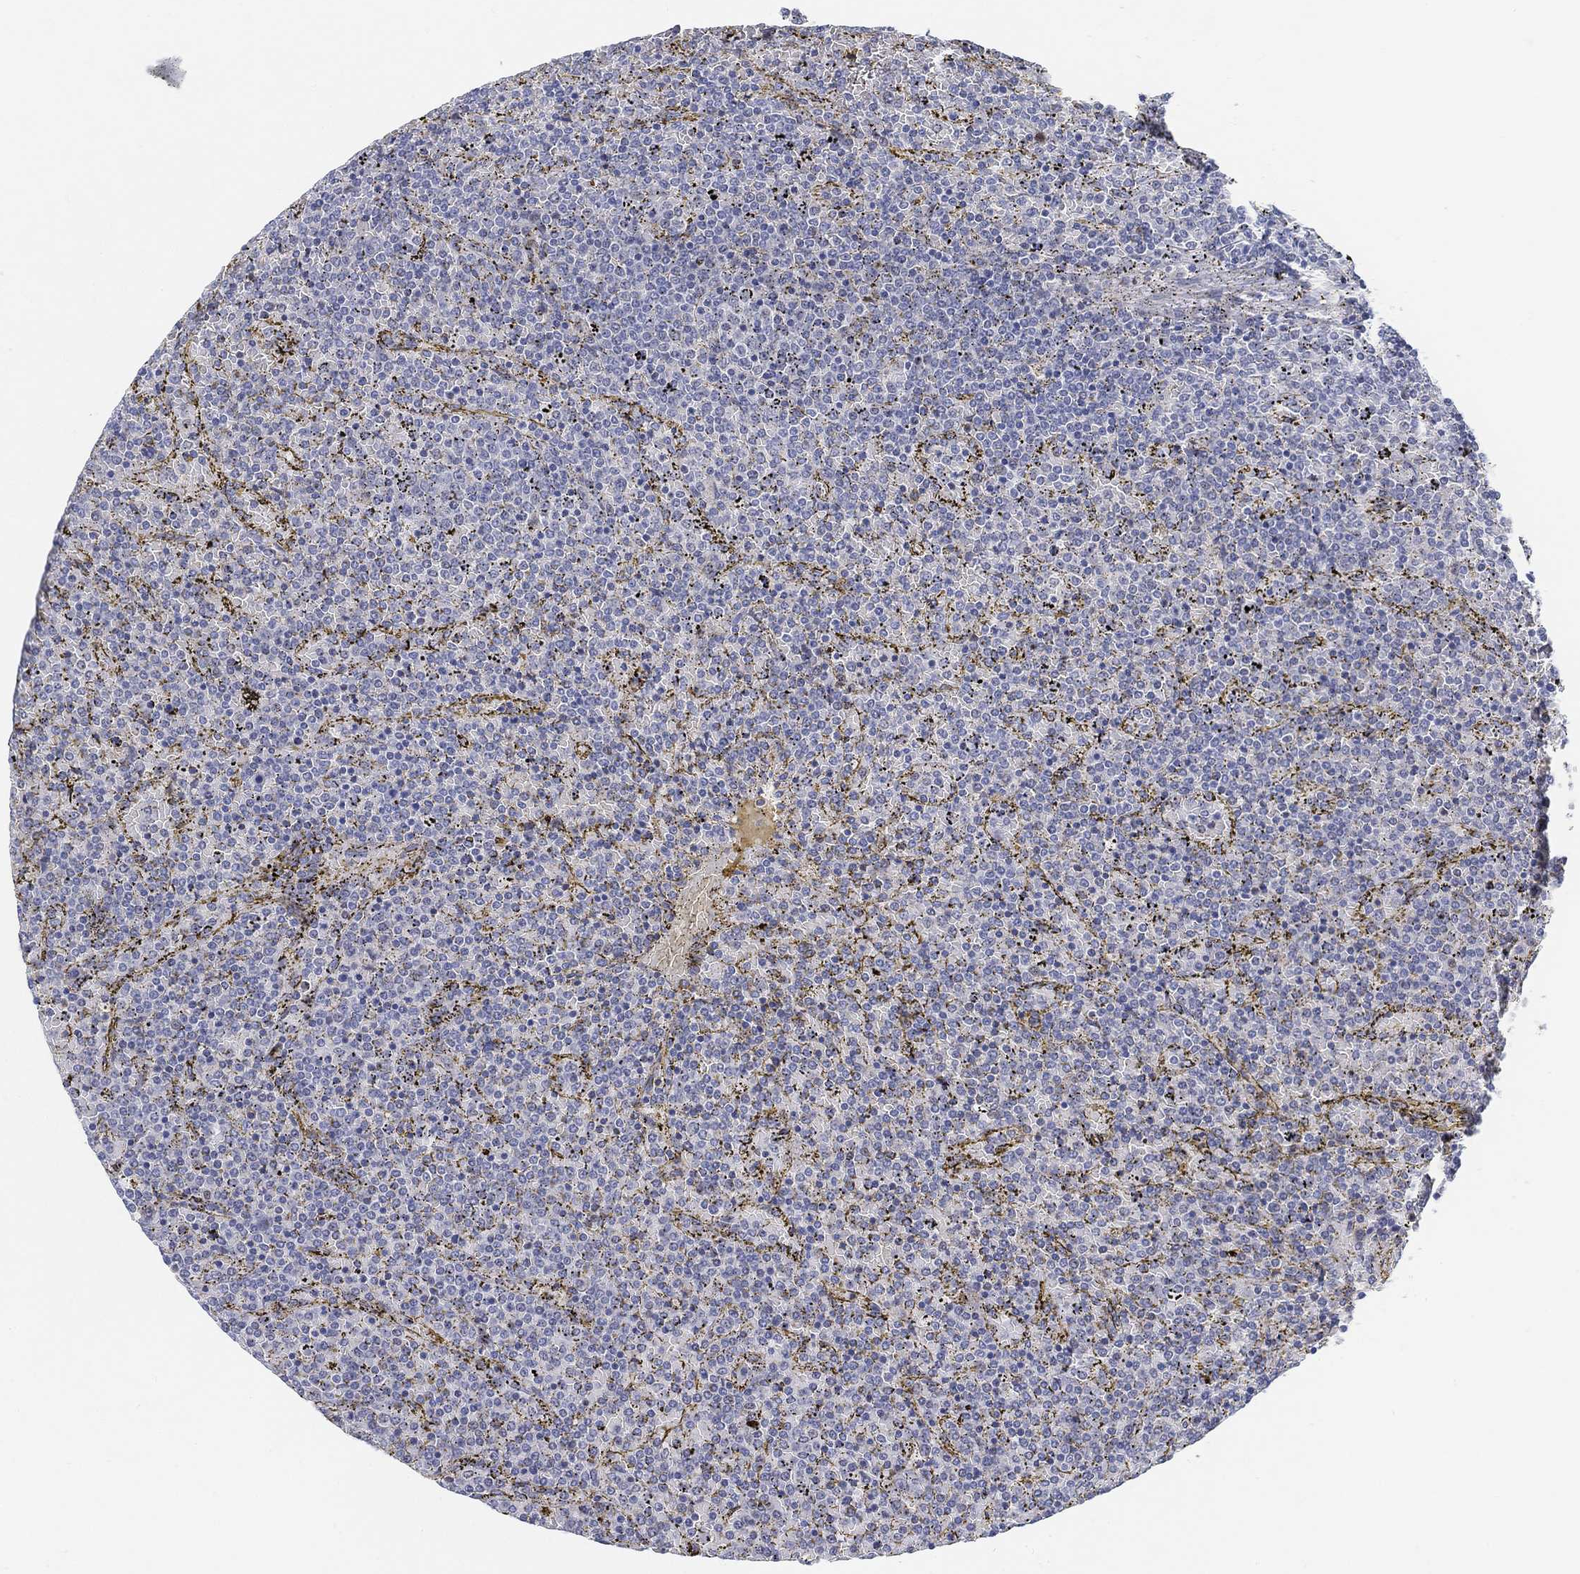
{"staining": {"intensity": "negative", "quantity": "none", "location": "none"}, "tissue": "lymphoma", "cell_type": "Tumor cells", "image_type": "cancer", "snomed": [{"axis": "morphology", "description": "Malignant lymphoma, non-Hodgkin's type, Low grade"}, {"axis": "topography", "description": "Spleen"}], "caption": "Protein analysis of low-grade malignant lymphoma, non-Hodgkin's type exhibits no significant staining in tumor cells. The staining was performed using DAB (3,3'-diaminobenzidine) to visualize the protein expression in brown, while the nuclei were stained in blue with hematoxylin (Magnification: 20x).", "gene": "SNTG2", "patient": {"sex": "female", "age": 77}}